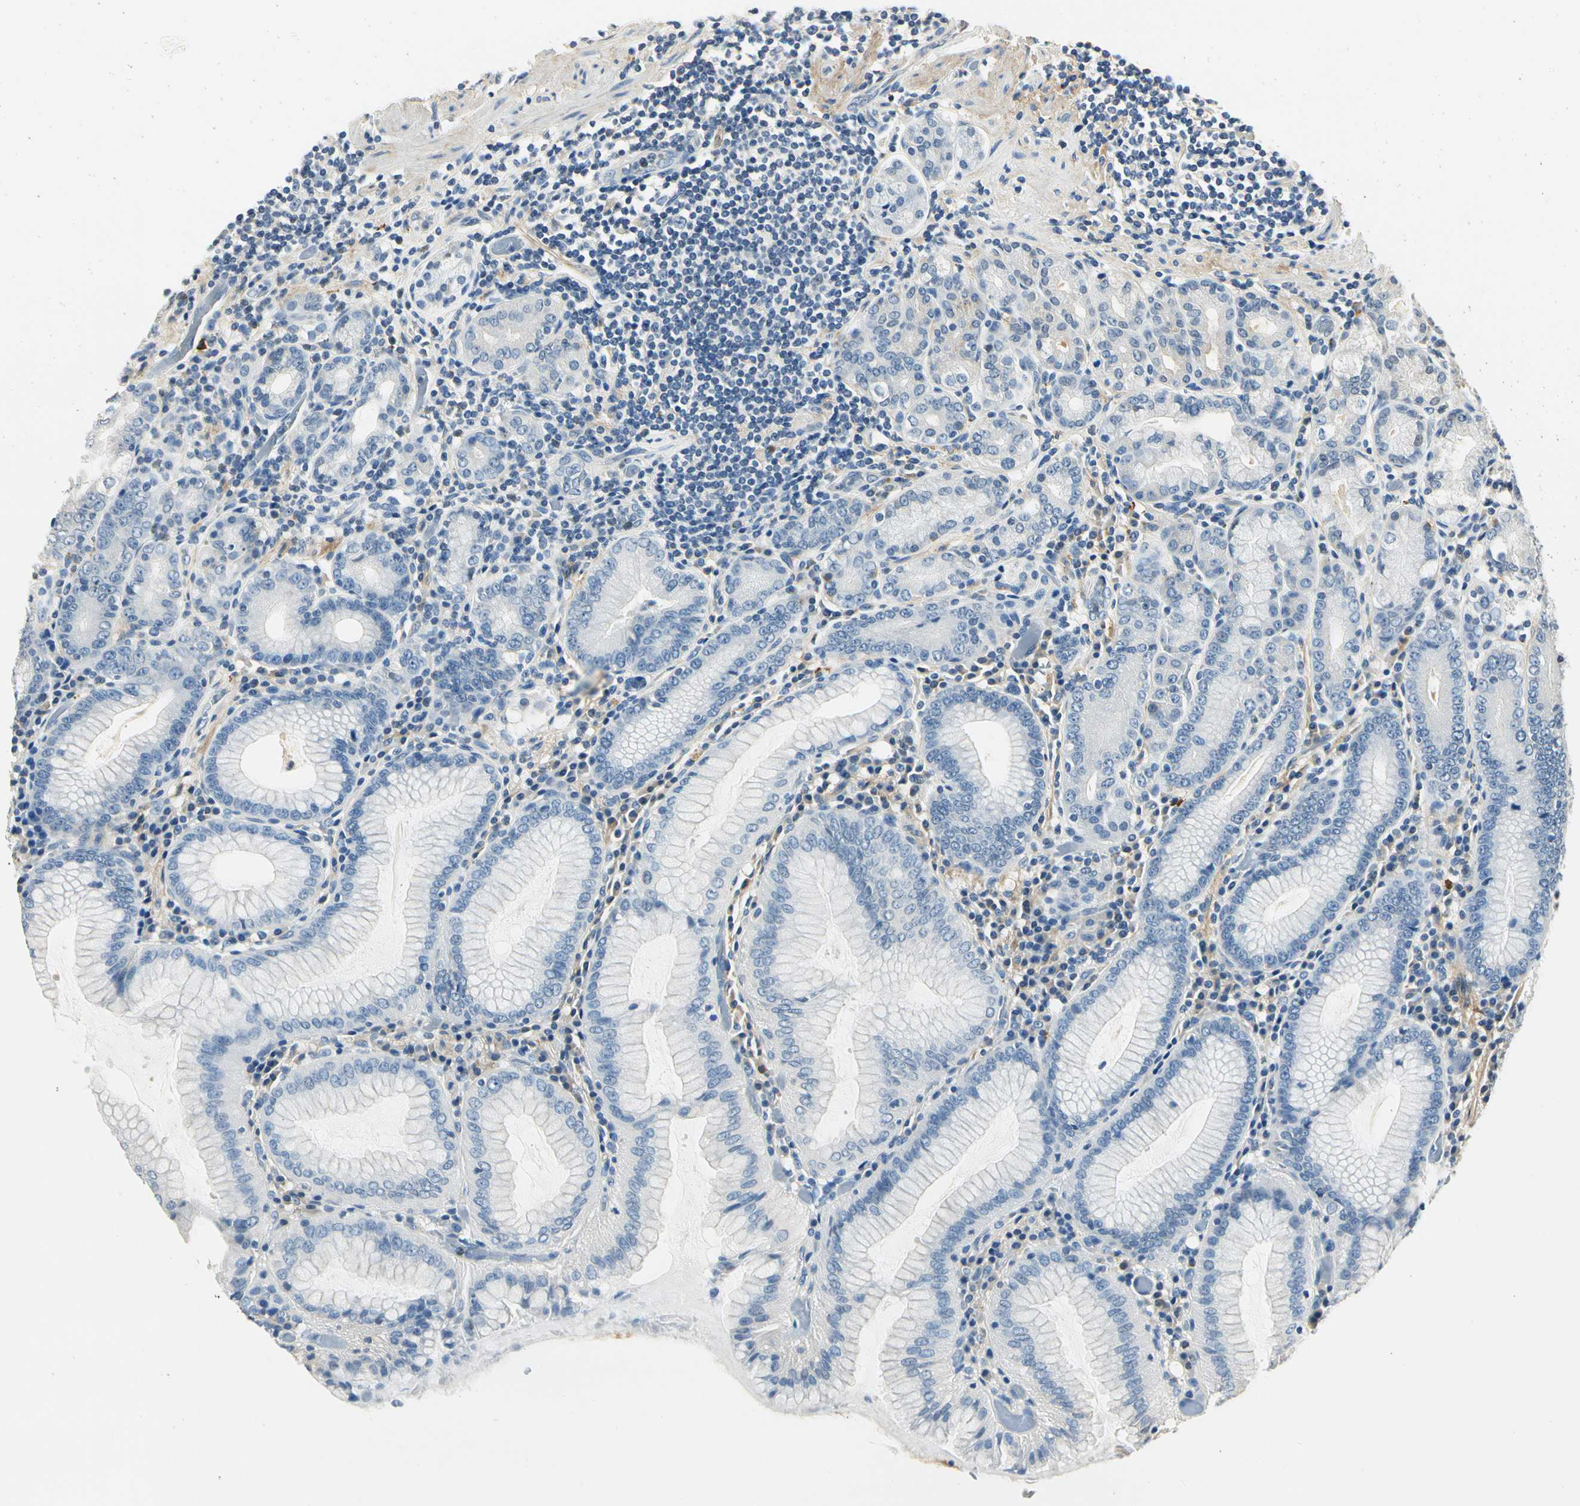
{"staining": {"intensity": "weak", "quantity": "<25%", "location": "cytoplasmic/membranous"}, "tissue": "stomach", "cell_type": "Glandular cells", "image_type": "normal", "snomed": [{"axis": "morphology", "description": "Normal tissue, NOS"}, {"axis": "topography", "description": "Stomach, lower"}], "caption": "Glandular cells are negative for brown protein staining in normal stomach. Nuclei are stained in blue.", "gene": "TGFBR3", "patient": {"sex": "female", "age": 76}}